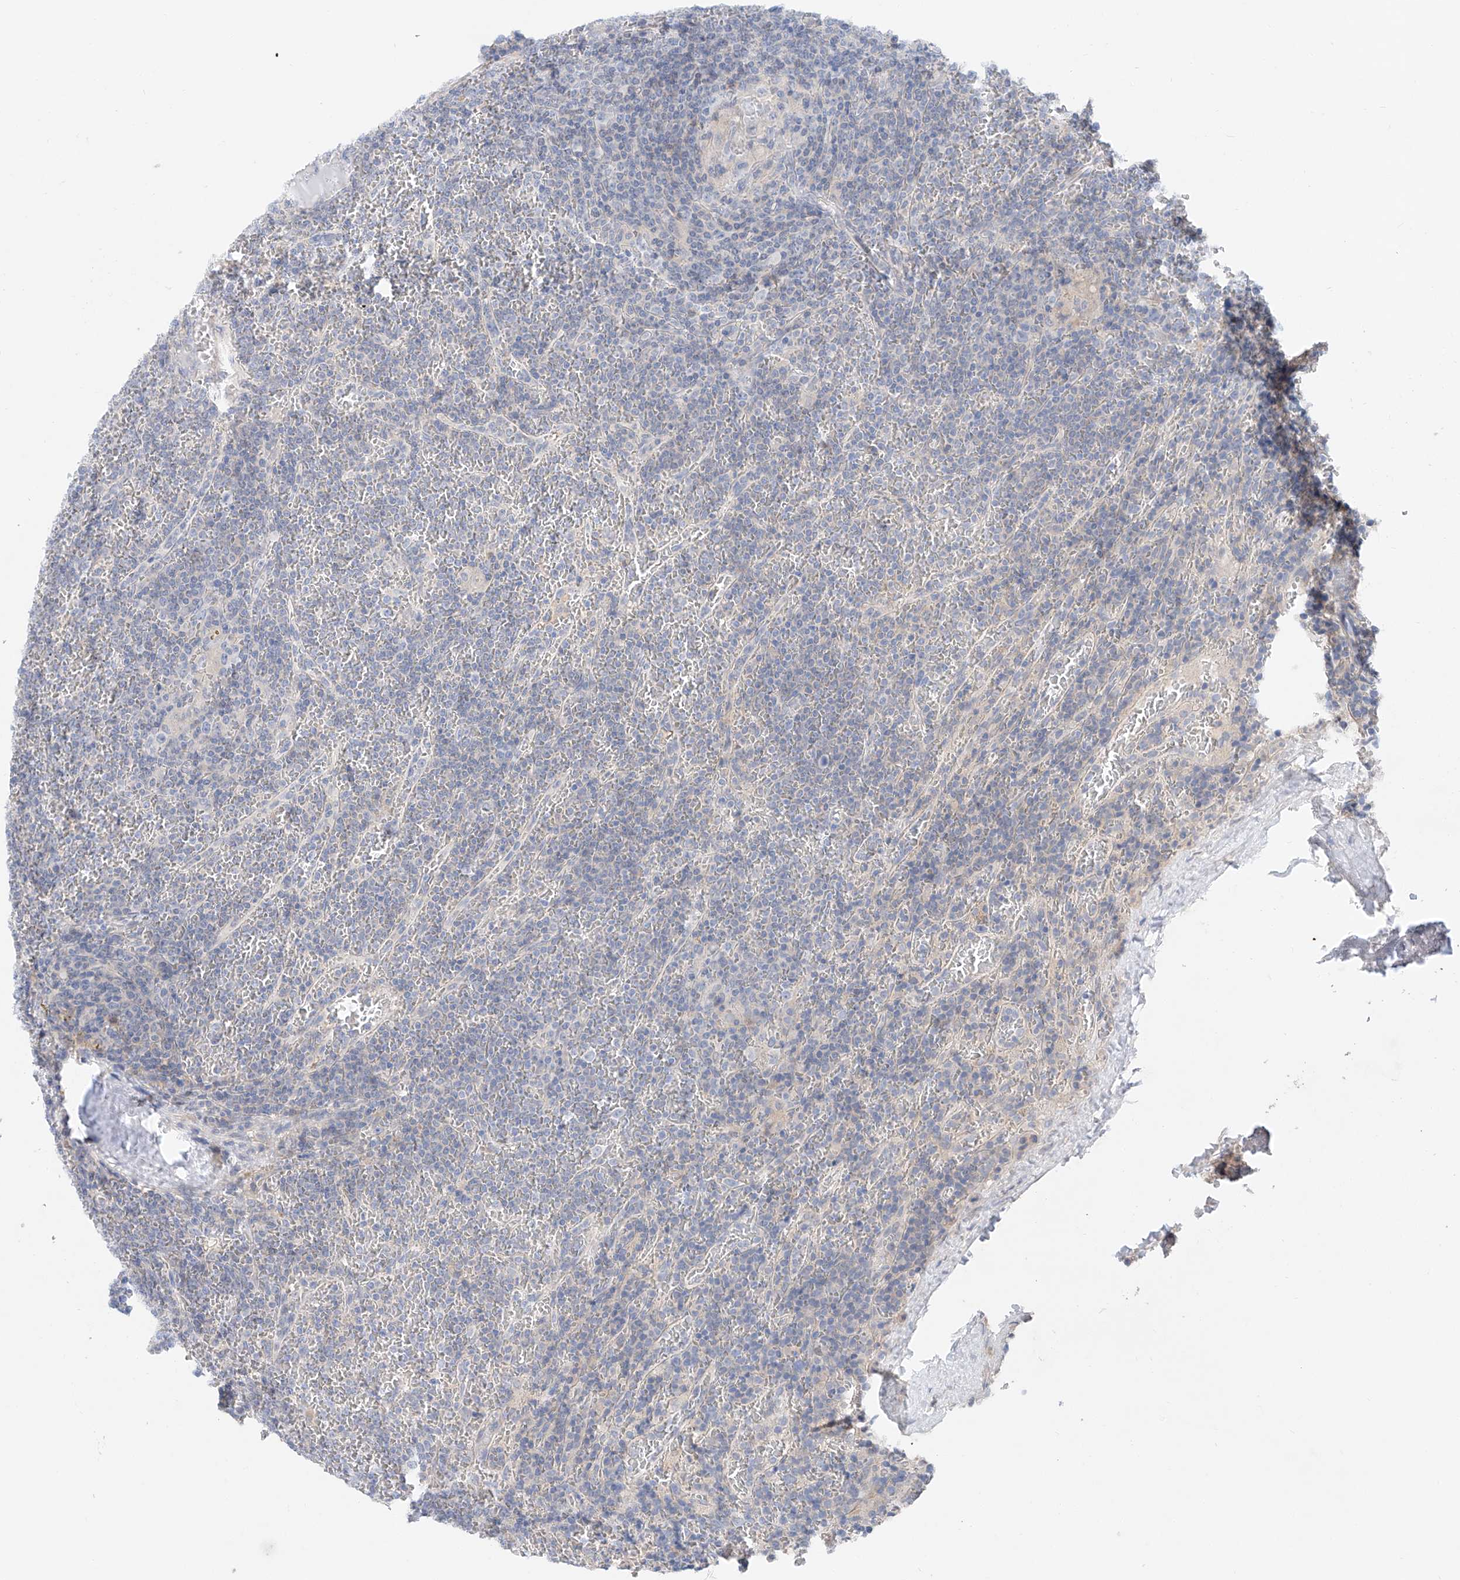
{"staining": {"intensity": "negative", "quantity": "none", "location": "none"}, "tissue": "lymphoma", "cell_type": "Tumor cells", "image_type": "cancer", "snomed": [{"axis": "morphology", "description": "Malignant lymphoma, non-Hodgkin's type, Low grade"}, {"axis": "topography", "description": "Spleen"}], "caption": "A histopathology image of human low-grade malignant lymphoma, non-Hodgkin's type is negative for staining in tumor cells.", "gene": "FUCA2", "patient": {"sex": "female", "age": 19}}